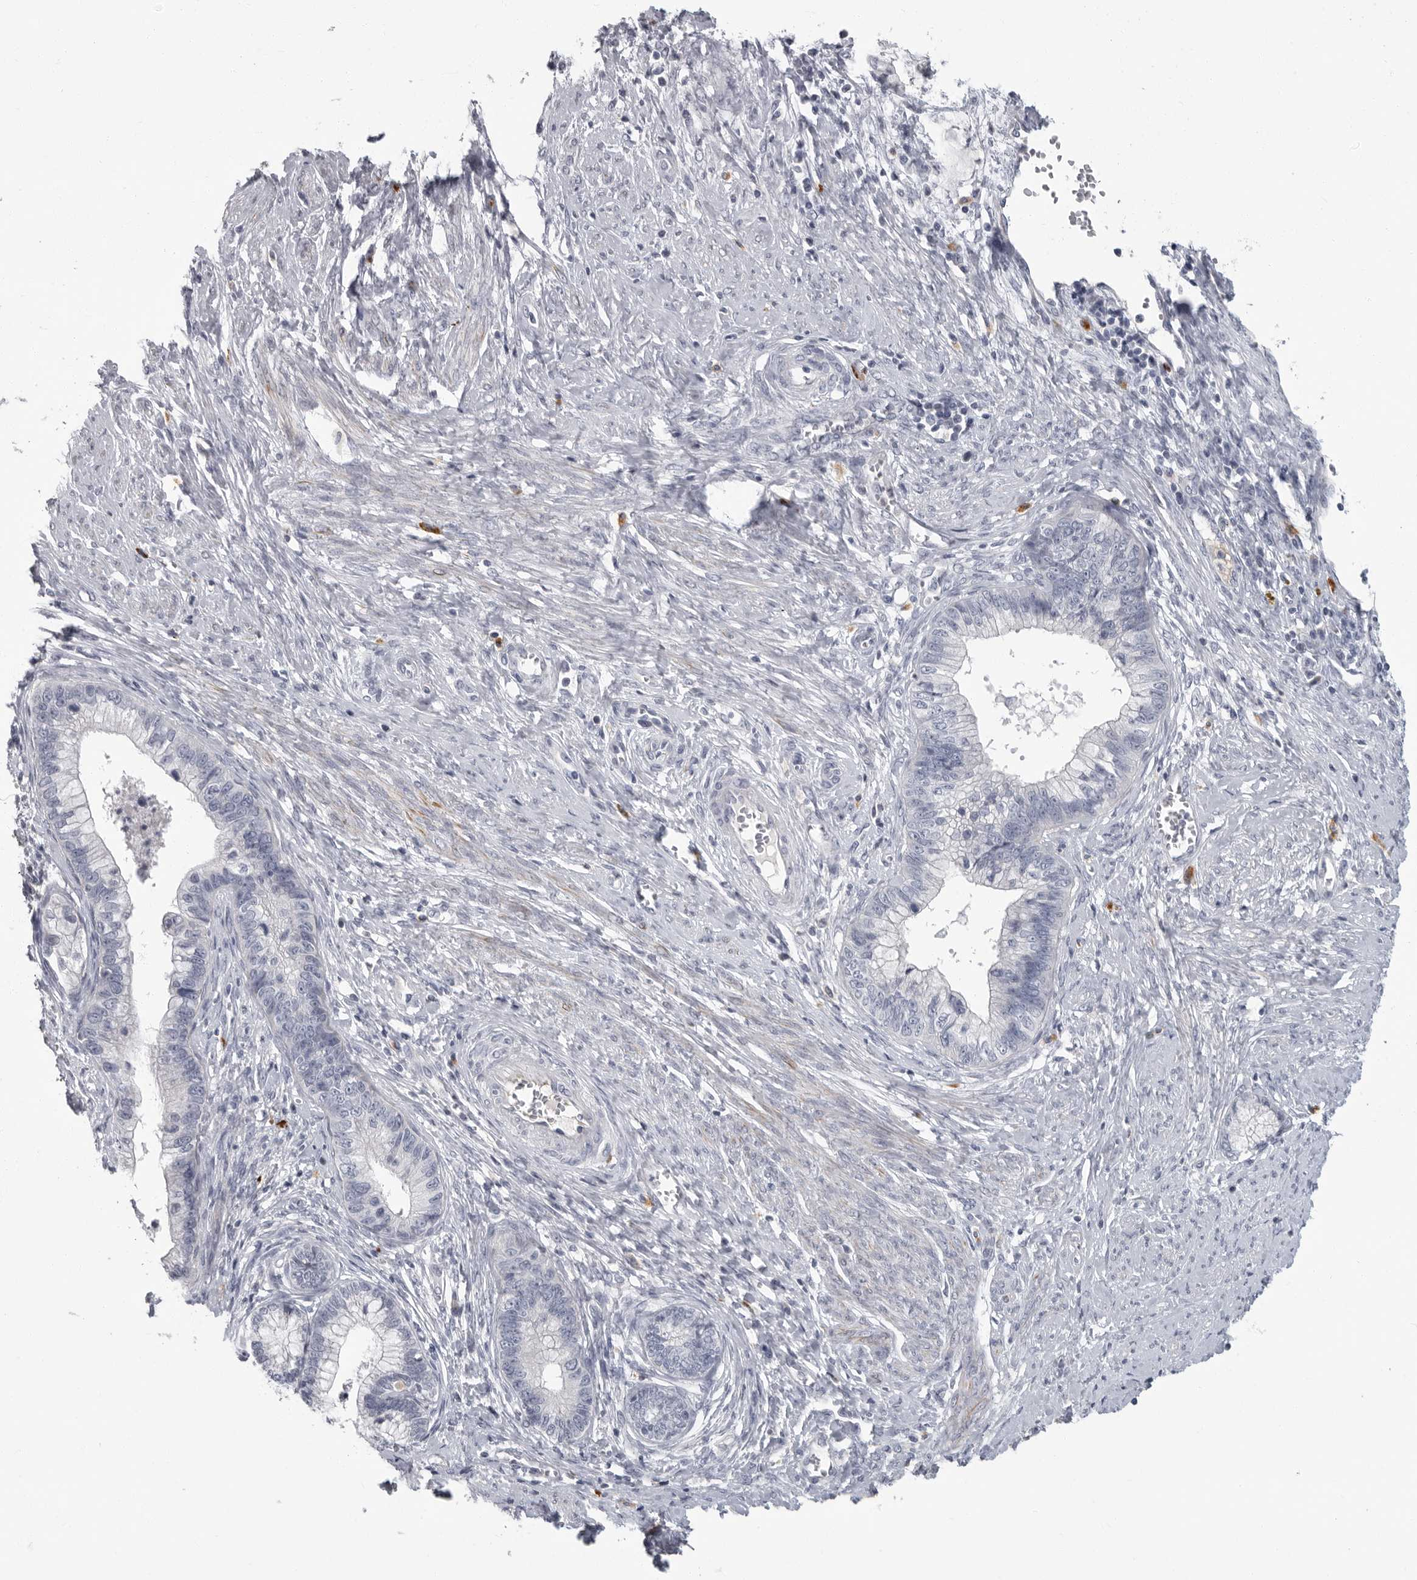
{"staining": {"intensity": "negative", "quantity": "none", "location": "none"}, "tissue": "cervical cancer", "cell_type": "Tumor cells", "image_type": "cancer", "snomed": [{"axis": "morphology", "description": "Adenocarcinoma, NOS"}, {"axis": "topography", "description": "Cervix"}], "caption": "This image is of cervical cancer (adenocarcinoma) stained with immunohistochemistry to label a protein in brown with the nuclei are counter-stained blue. There is no staining in tumor cells. The staining is performed using DAB (3,3'-diaminobenzidine) brown chromogen with nuclei counter-stained in using hematoxylin.", "gene": "SLC25A39", "patient": {"sex": "female", "age": 44}}